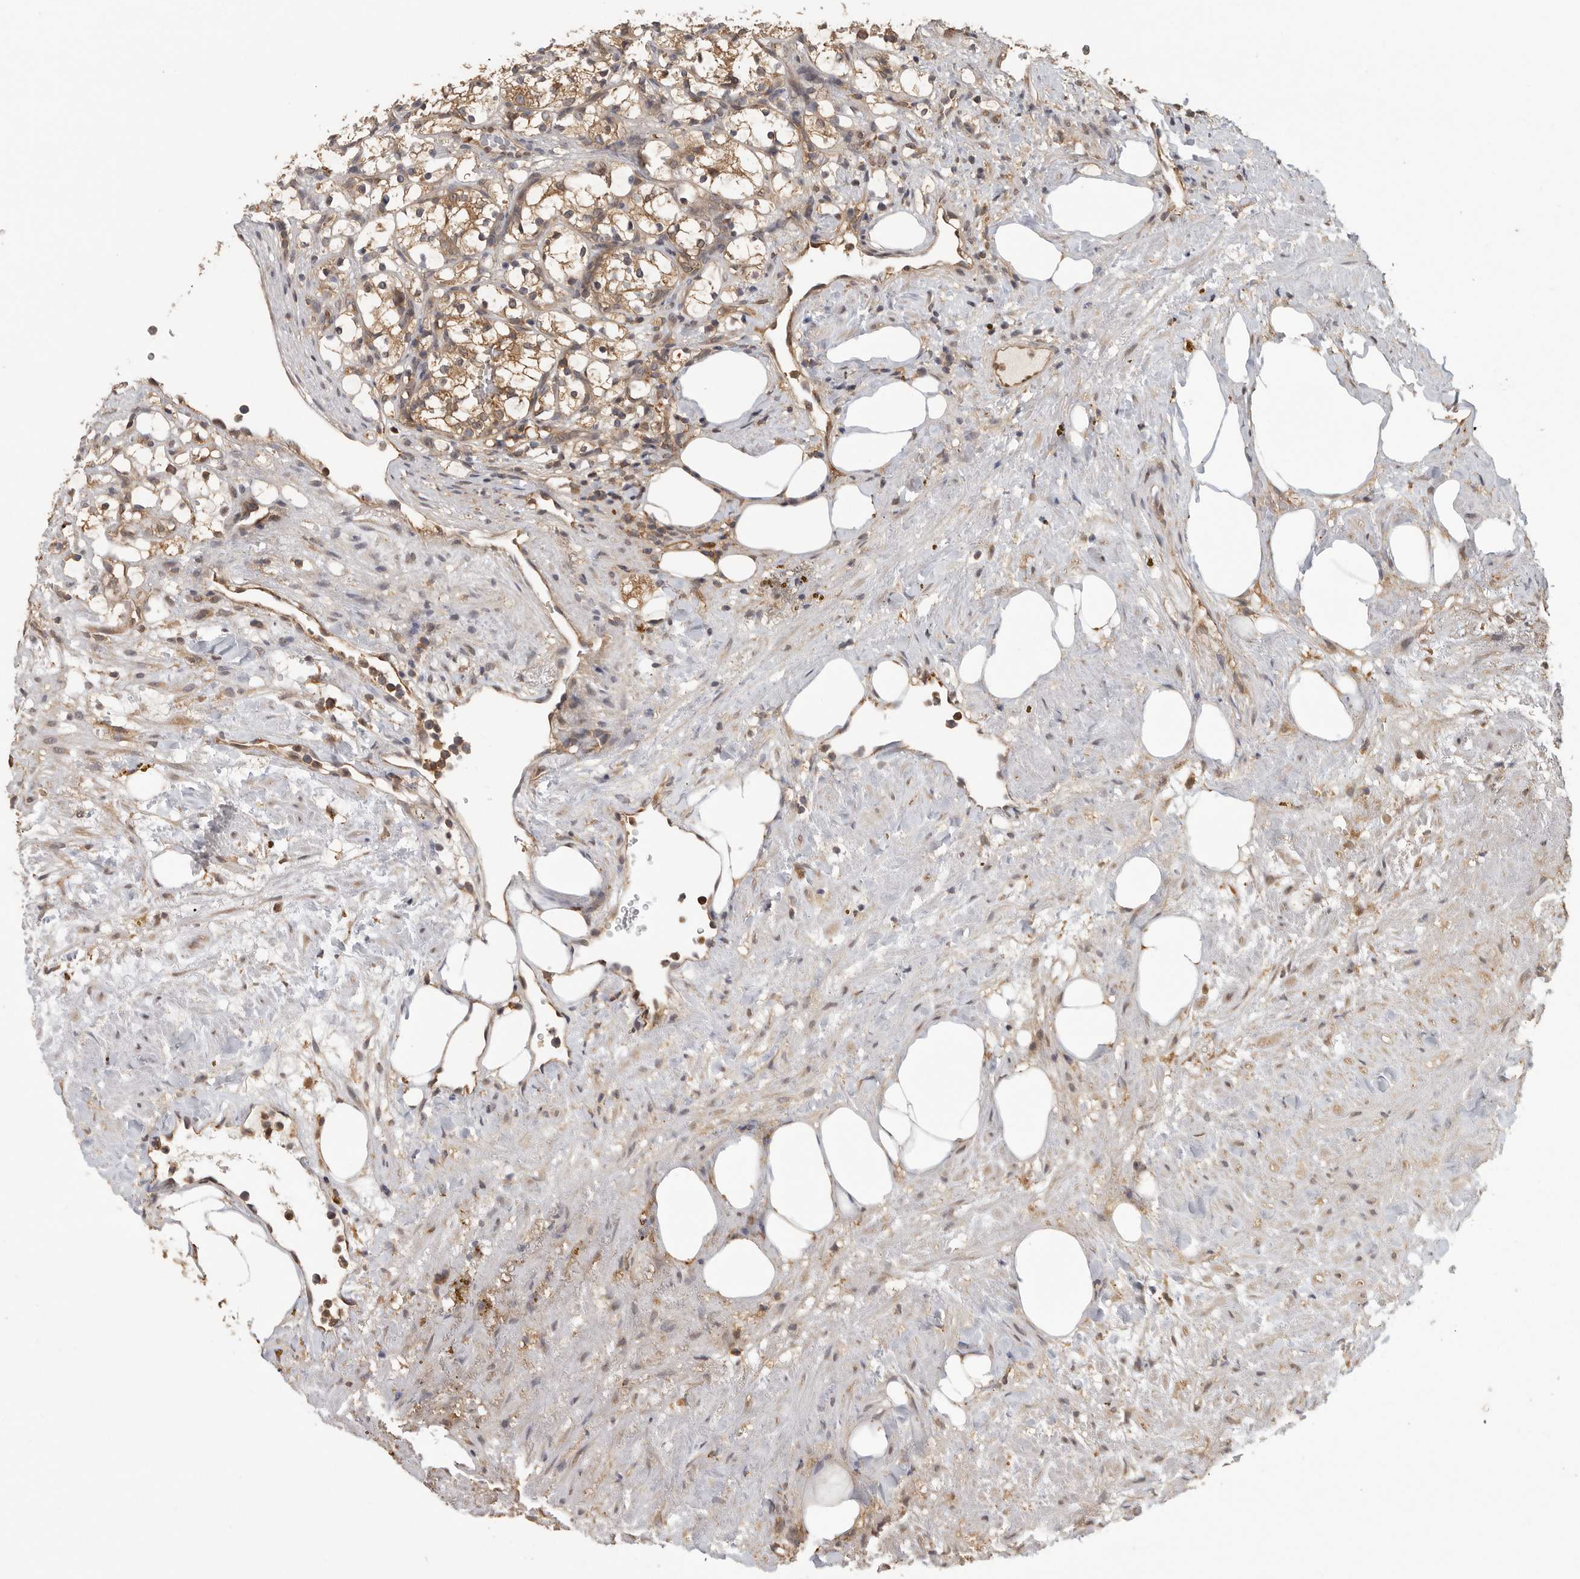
{"staining": {"intensity": "moderate", "quantity": "25%-75%", "location": "cytoplasmic/membranous"}, "tissue": "renal cancer", "cell_type": "Tumor cells", "image_type": "cancer", "snomed": [{"axis": "morphology", "description": "Adenocarcinoma, NOS"}, {"axis": "topography", "description": "Kidney"}], "caption": "Human adenocarcinoma (renal) stained with a brown dye exhibits moderate cytoplasmic/membranous positive expression in approximately 25%-75% of tumor cells.", "gene": "CCT8", "patient": {"sex": "female", "age": 69}}